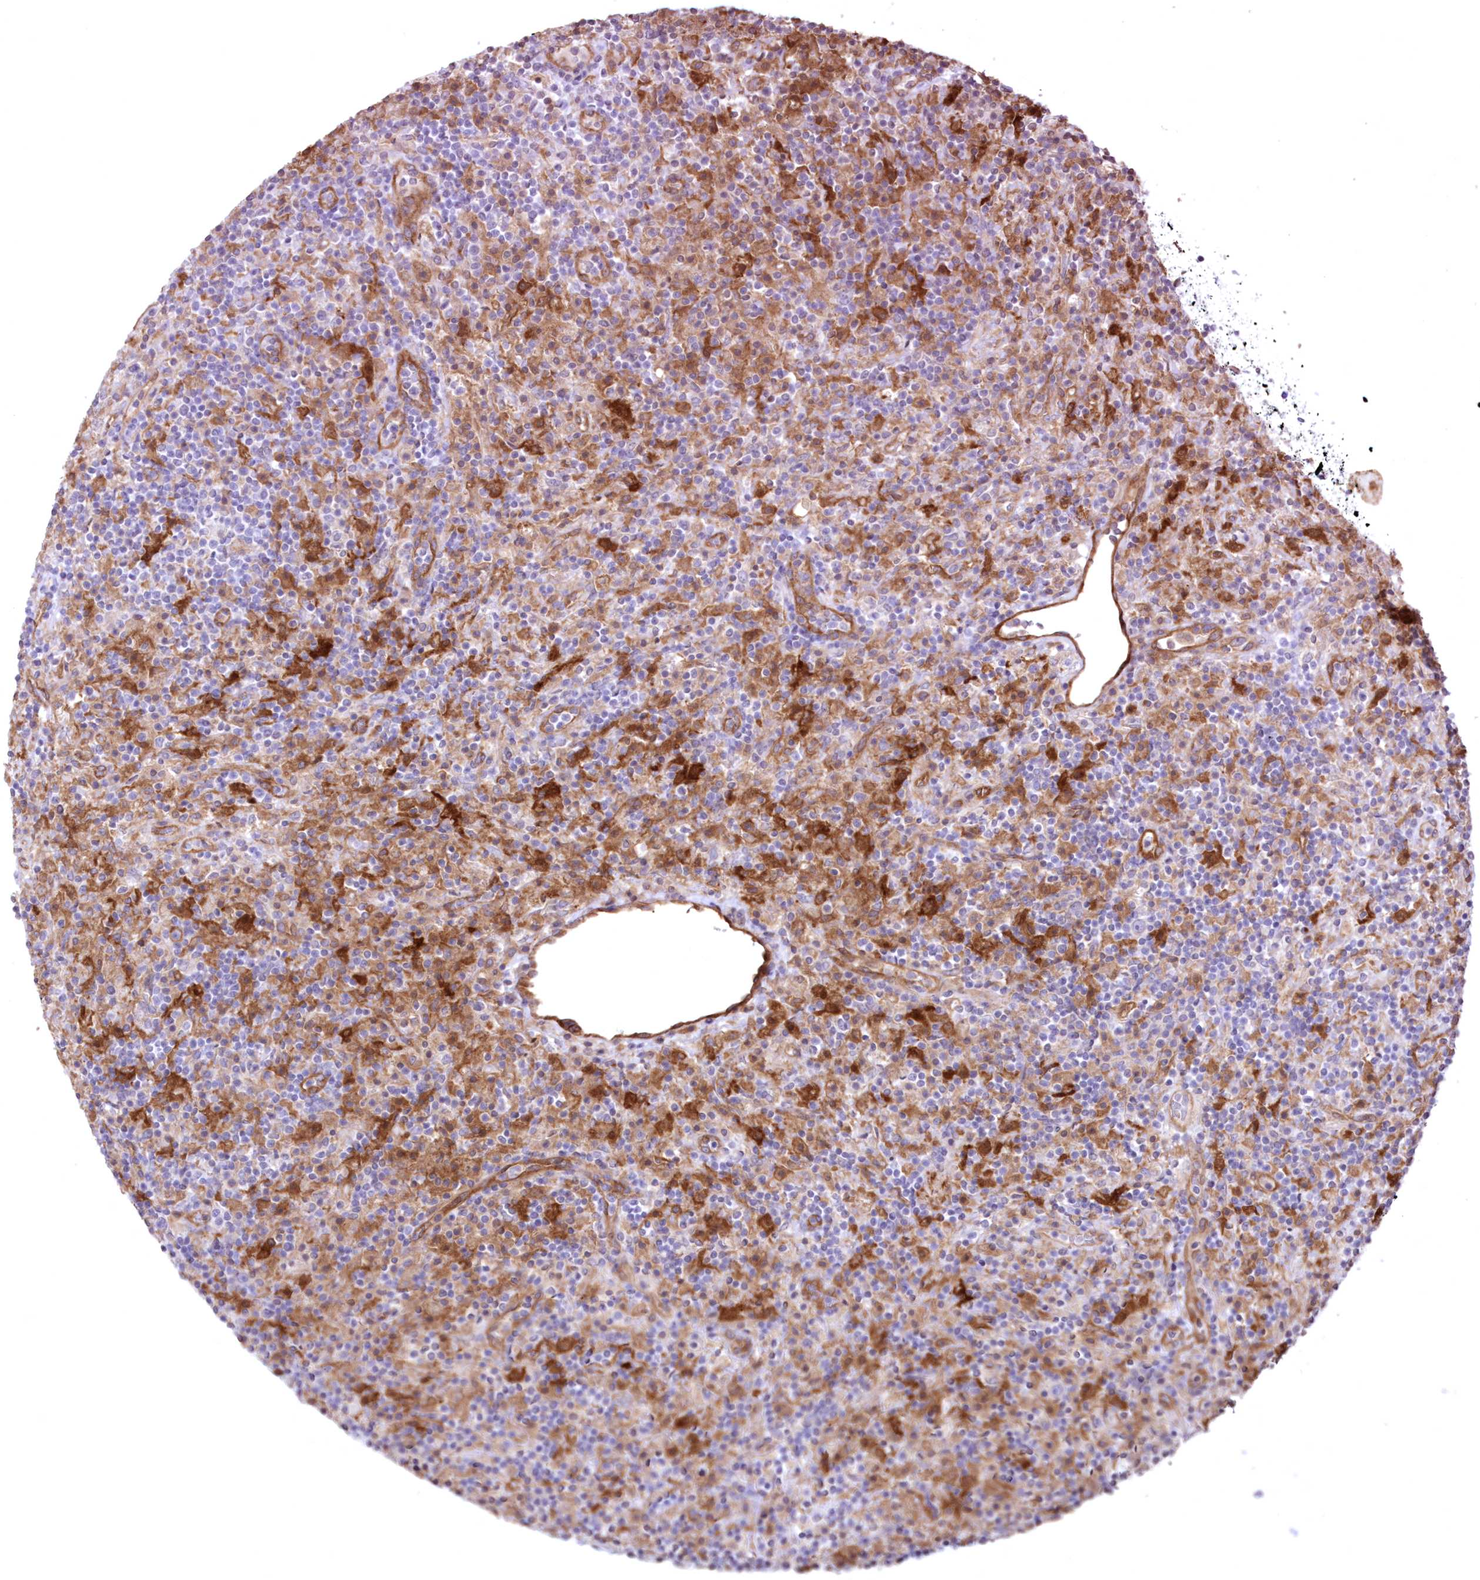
{"staining": {"intensity": "negative", "quantity": "none", "location": "none"}, "tissue": "lymphoma", "cell_type": "Tumor cells", "image_type": "cancer", "snomed": [{"axis": "morphology", "description": "Hodgkin's disease, NOS"}, {"axis": "topography", "description": "Lymph node"}], "caption": "Immunohistochemistry (IHC) of human lymphoma exhibits no staining in tumor cells.", "gene": "FCHO2", "patient": {"sex": "male", "age": 70}}